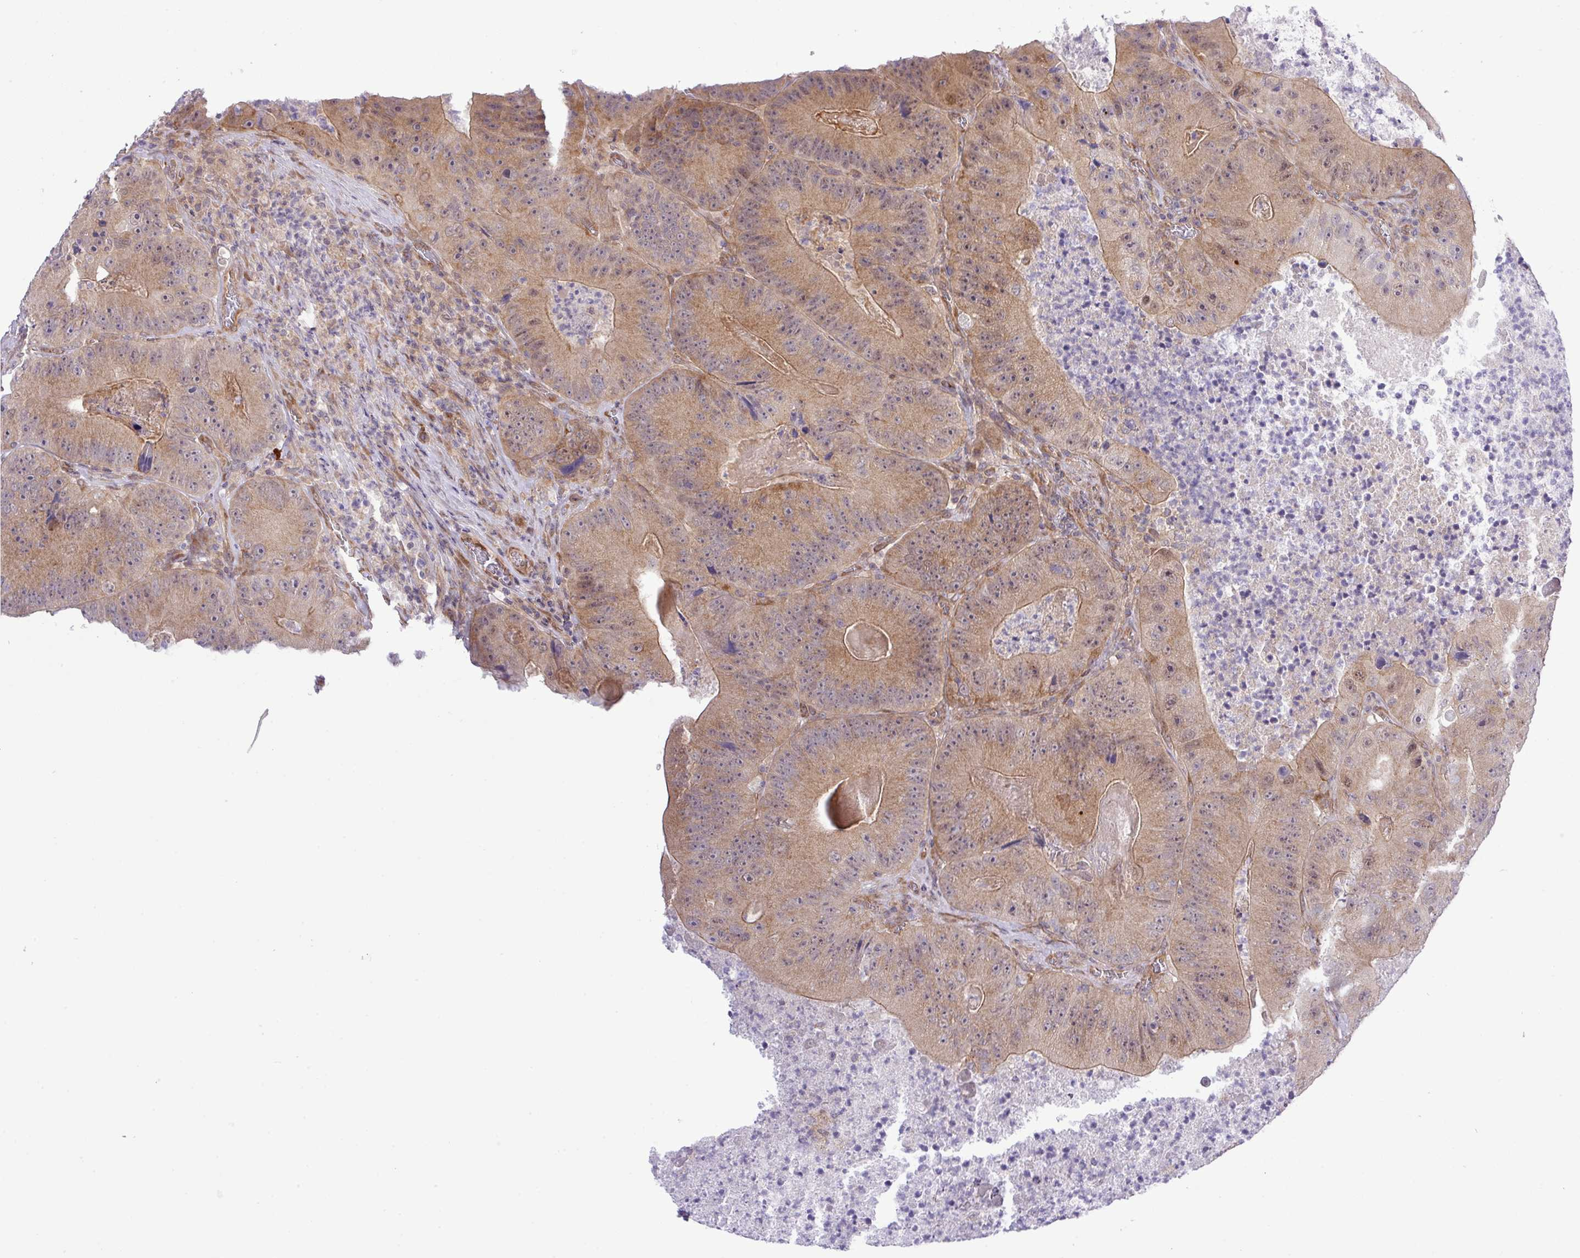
{"staining": {"intensity": "moderate", "quantity": ">75%", "location": "cytoplasmic/membranous"}, "tissue": "colorectal cancer", "cell_type": "Tumor cells", "image_type": "cancer", "snomed": [{"axis": "morphology", "description": "Adenocarcinoma, NOS"}, {"axis": "topography", "description": "Colon"}], "caption": "Human adenocarcinoma (colorectal) stained with a brown dye reveals moderate cytoplasmic/membranous positive expression in approximately >75% of tumor cells.", "gene": "FAM222B", "patient": {"sex": "female", "age": 86}}